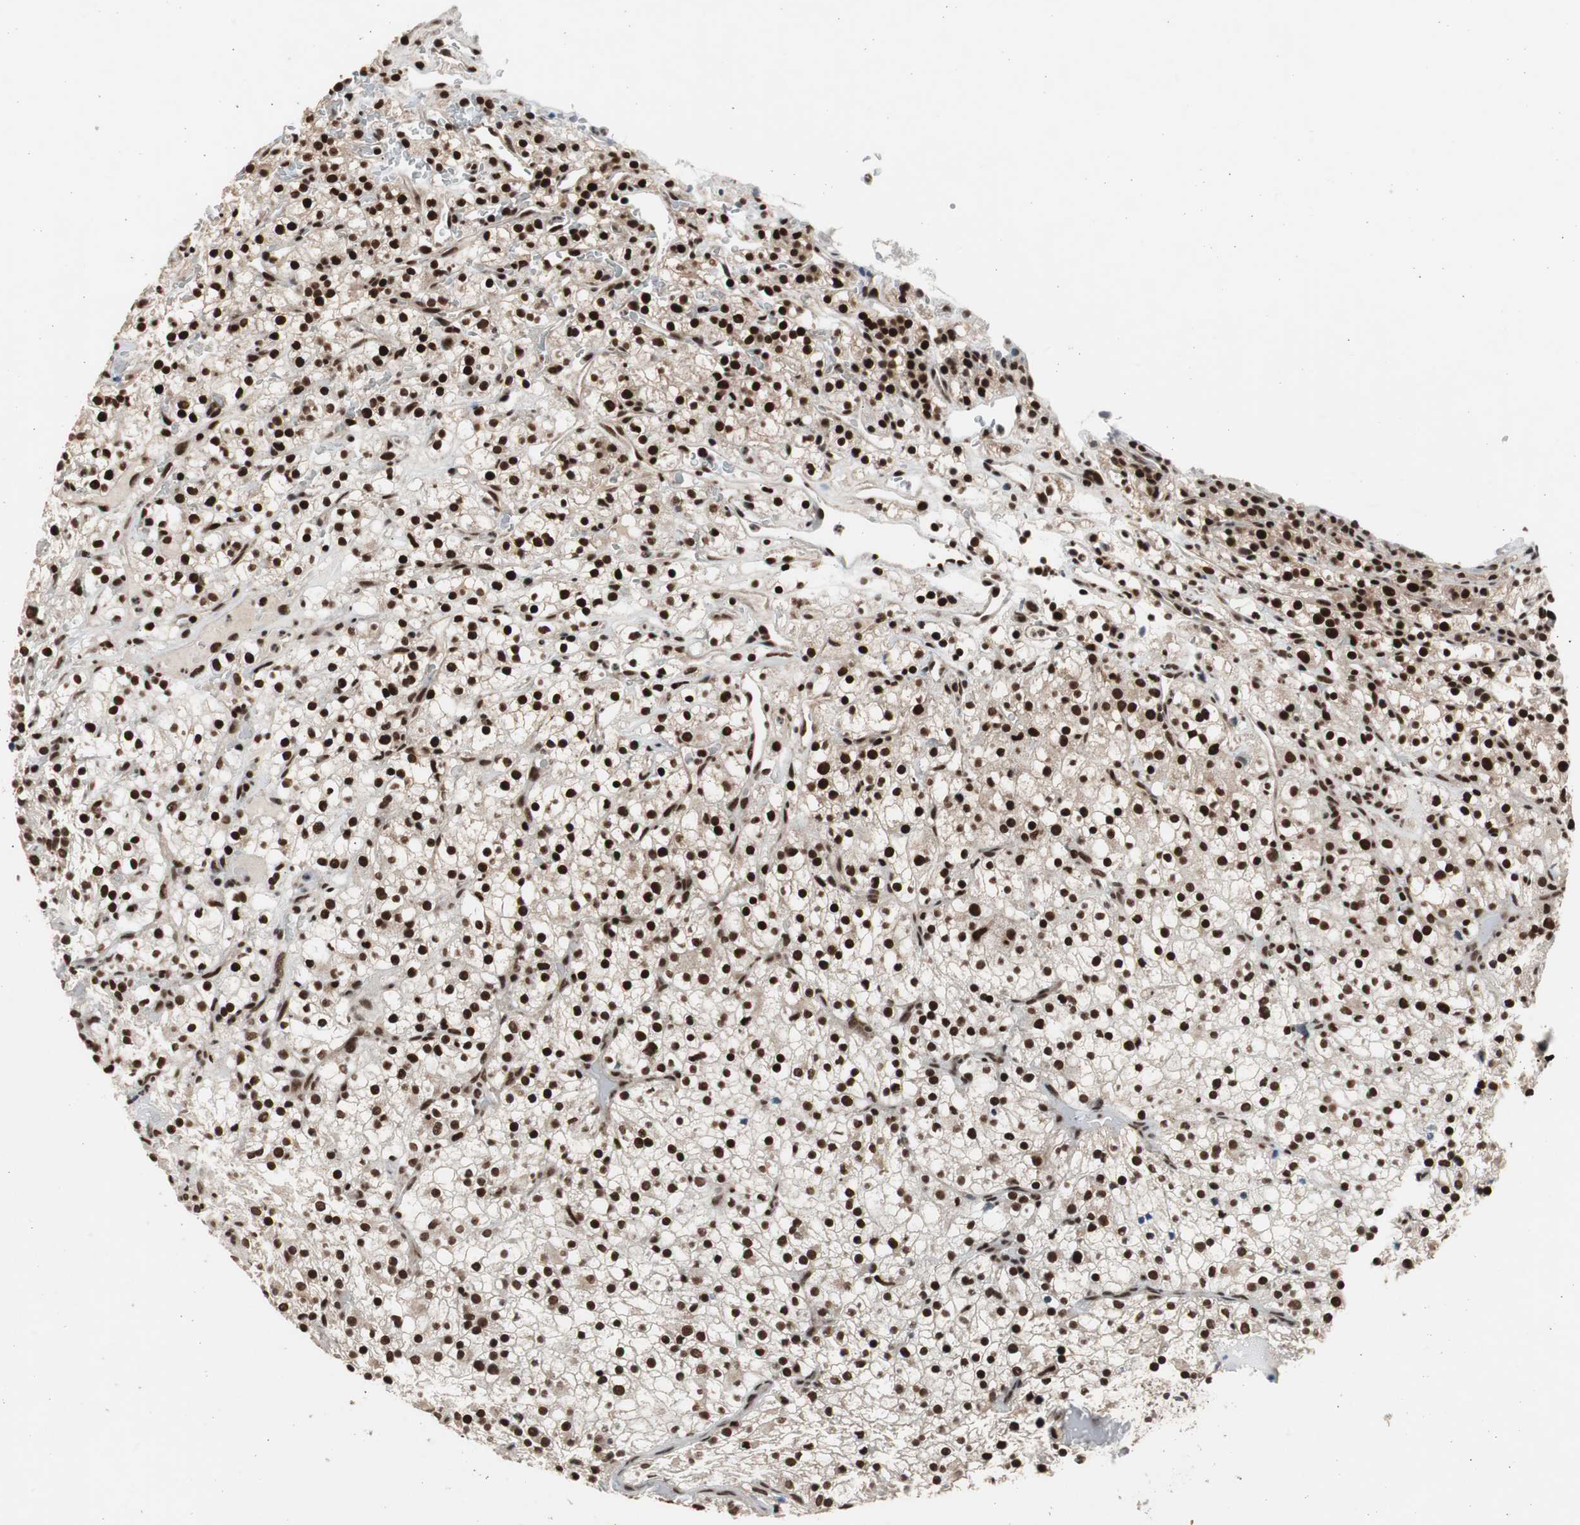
{"staining": {"intensity": "strong", "quantity": ">75%", "location": "nuclear"}, "tissue": "renal cancer", "cell_type": "Tumor cells", "image_type": "cancer", "snomed": [{"axis": "morphology", "description": "Normal tissue, NOS"}, {"axis": "morphology", "description": "Adenocarcinoma, NOS"}, {"axis": "topography", "description": "Kidney"}], "caption": "Immunohistochemical staining of human renal cancer (adenocarcinoma) shows high levels of strong nuclear protein positivity in about >75% of tumor cells.", "gene": "RPA1", "patient": {"sex": "female", "age": 72}}